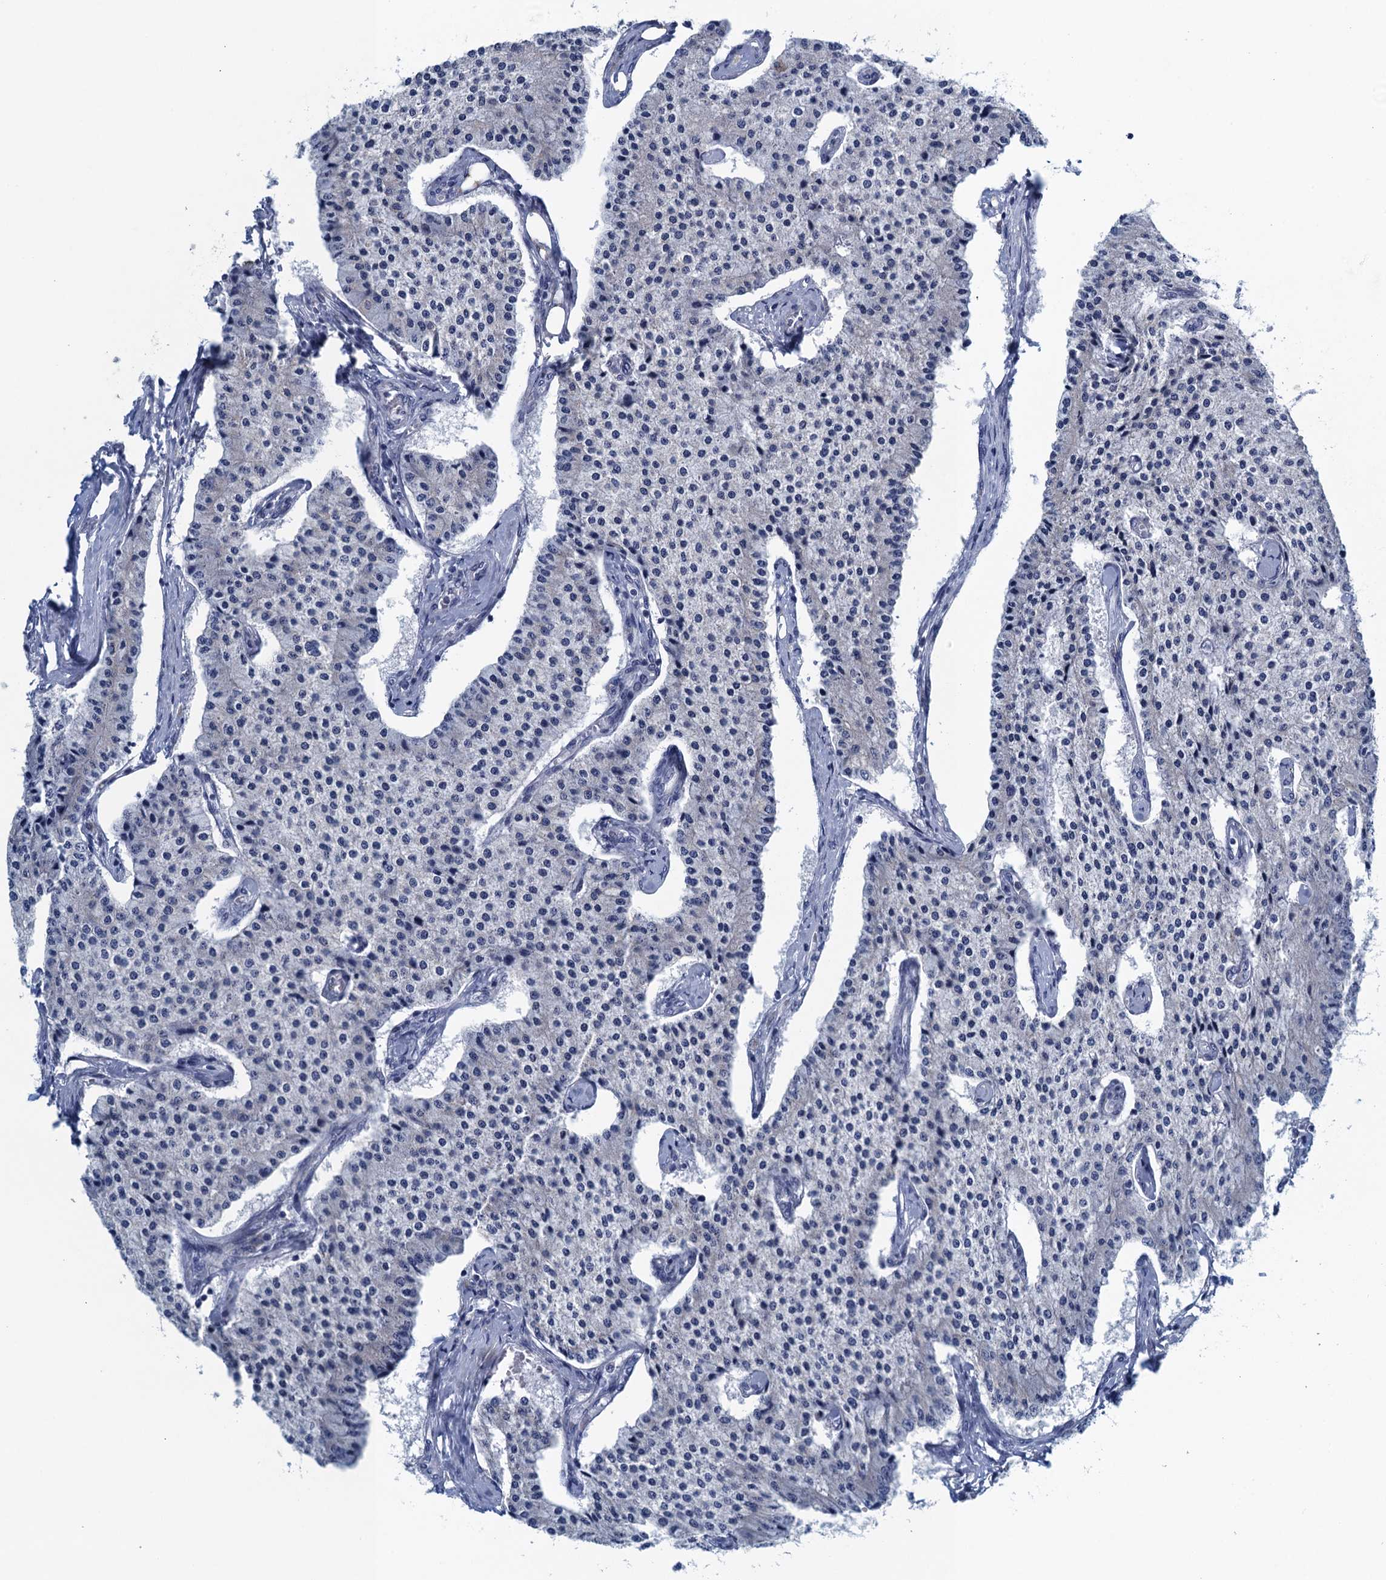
{"staining": {"intensity": "negative", "quantity": "none", "location": "none"}, "tissue": "carcinoid", "cell_type": "Tumor cells", "image_type": "cancer", "snomed": [{"axis": "morphology", "description": "Carcinoid, malignant, NOS"}, {"axis": "topography", "description": "Colon"}], "caption": "Tumor cells show no significant expression in carcinoid (malignant). (DAB IHC visualized using brightfield microscopy, high magnification).", "gene": "C10orf88", "patient": {"sex": "female", "age": 52}}